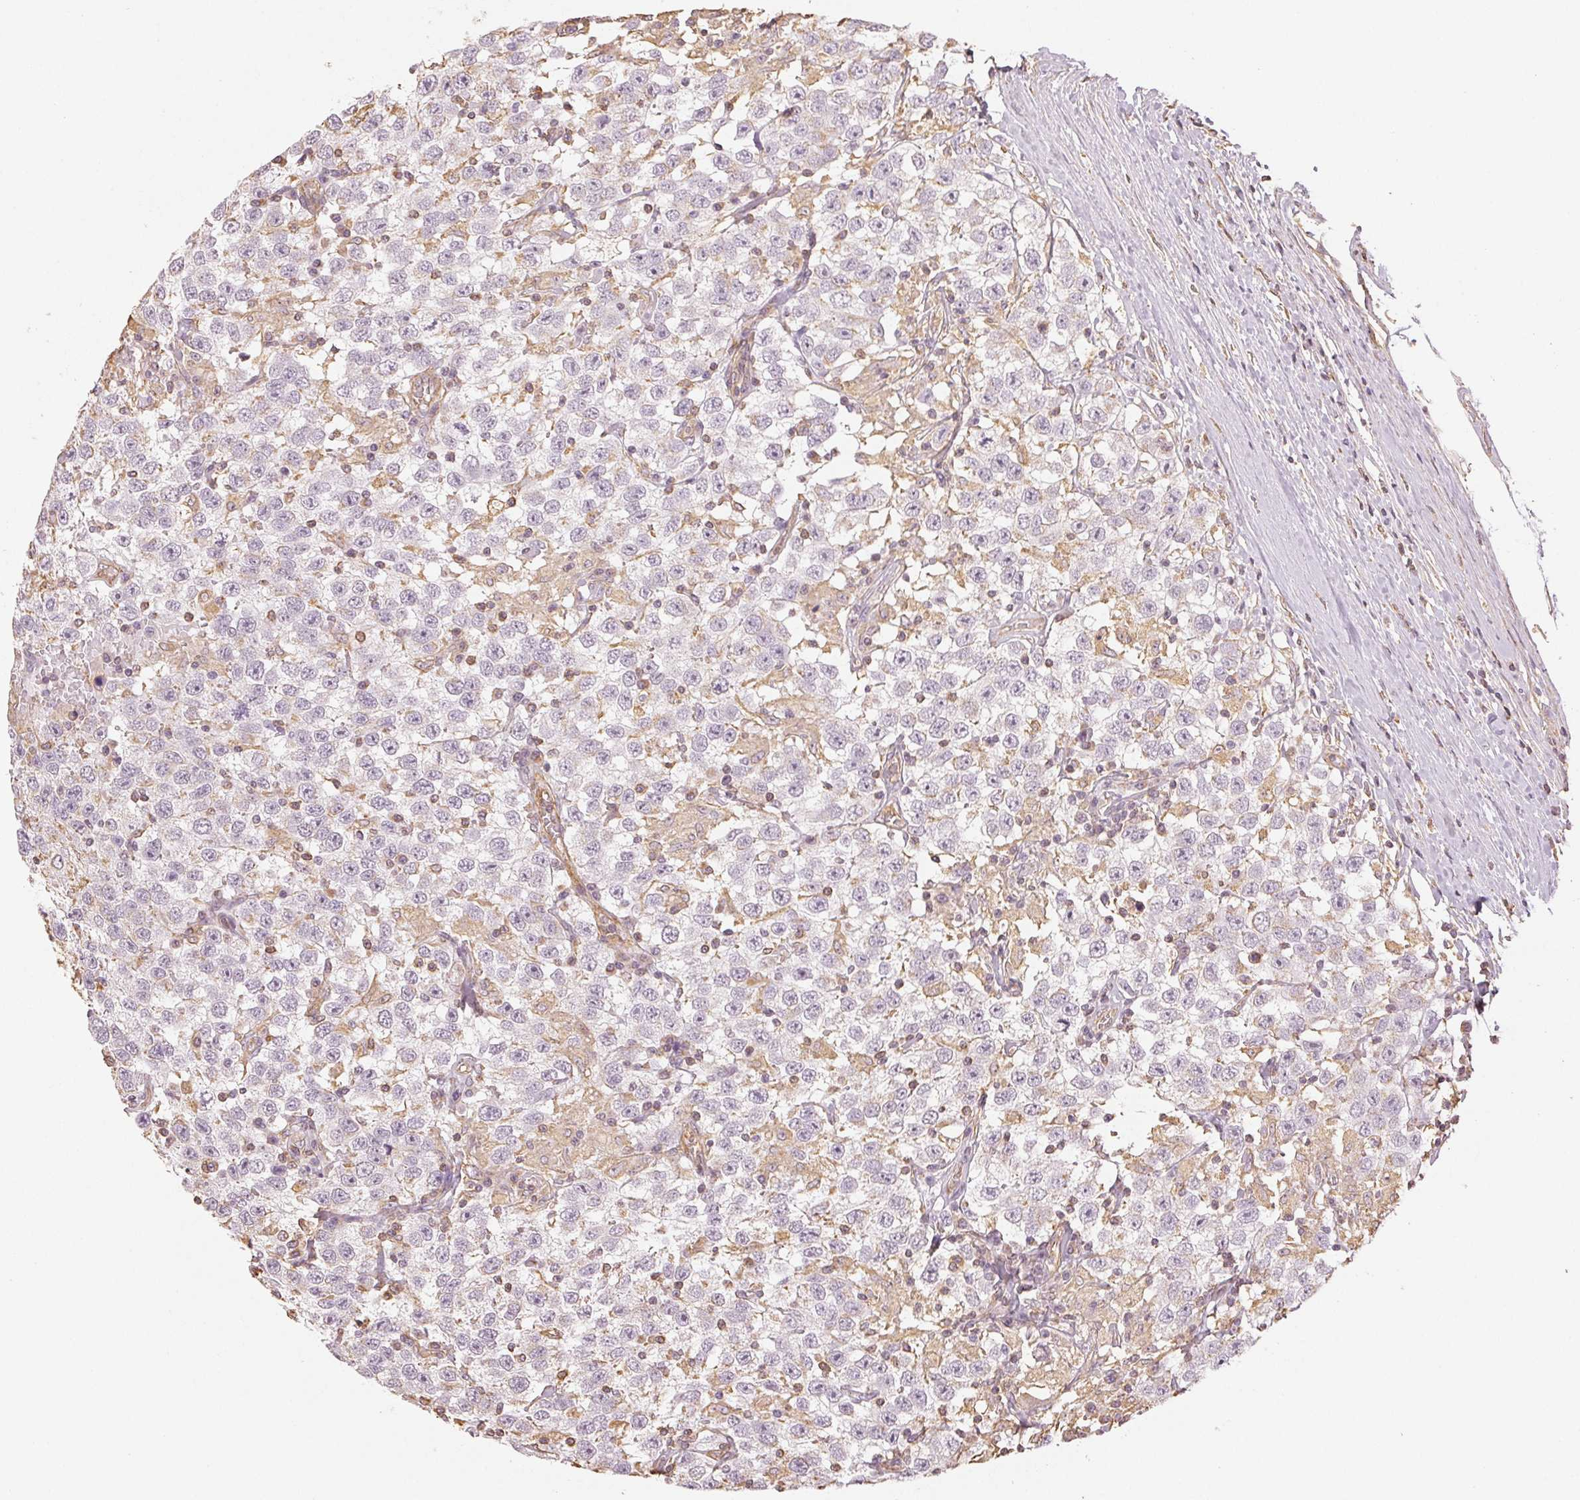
{"staining": {"intensity": "negative", "quantity": "none", "location": "none"}, "tissue": "testis cancer", "cell_type": "Tumor cells", "image_type": "cancer", "snomed": [{"axis": "morphology", "description": "Seminoma, NOS"}, {"axis": "topography", "description": "Testis"}], "caption": "DAB immunohistochemical staining of human testis cancer demonstrates no significant staining in tumor cells.", "gene": "COL7A1", "patient": {"sex": "male", "age": 41}}